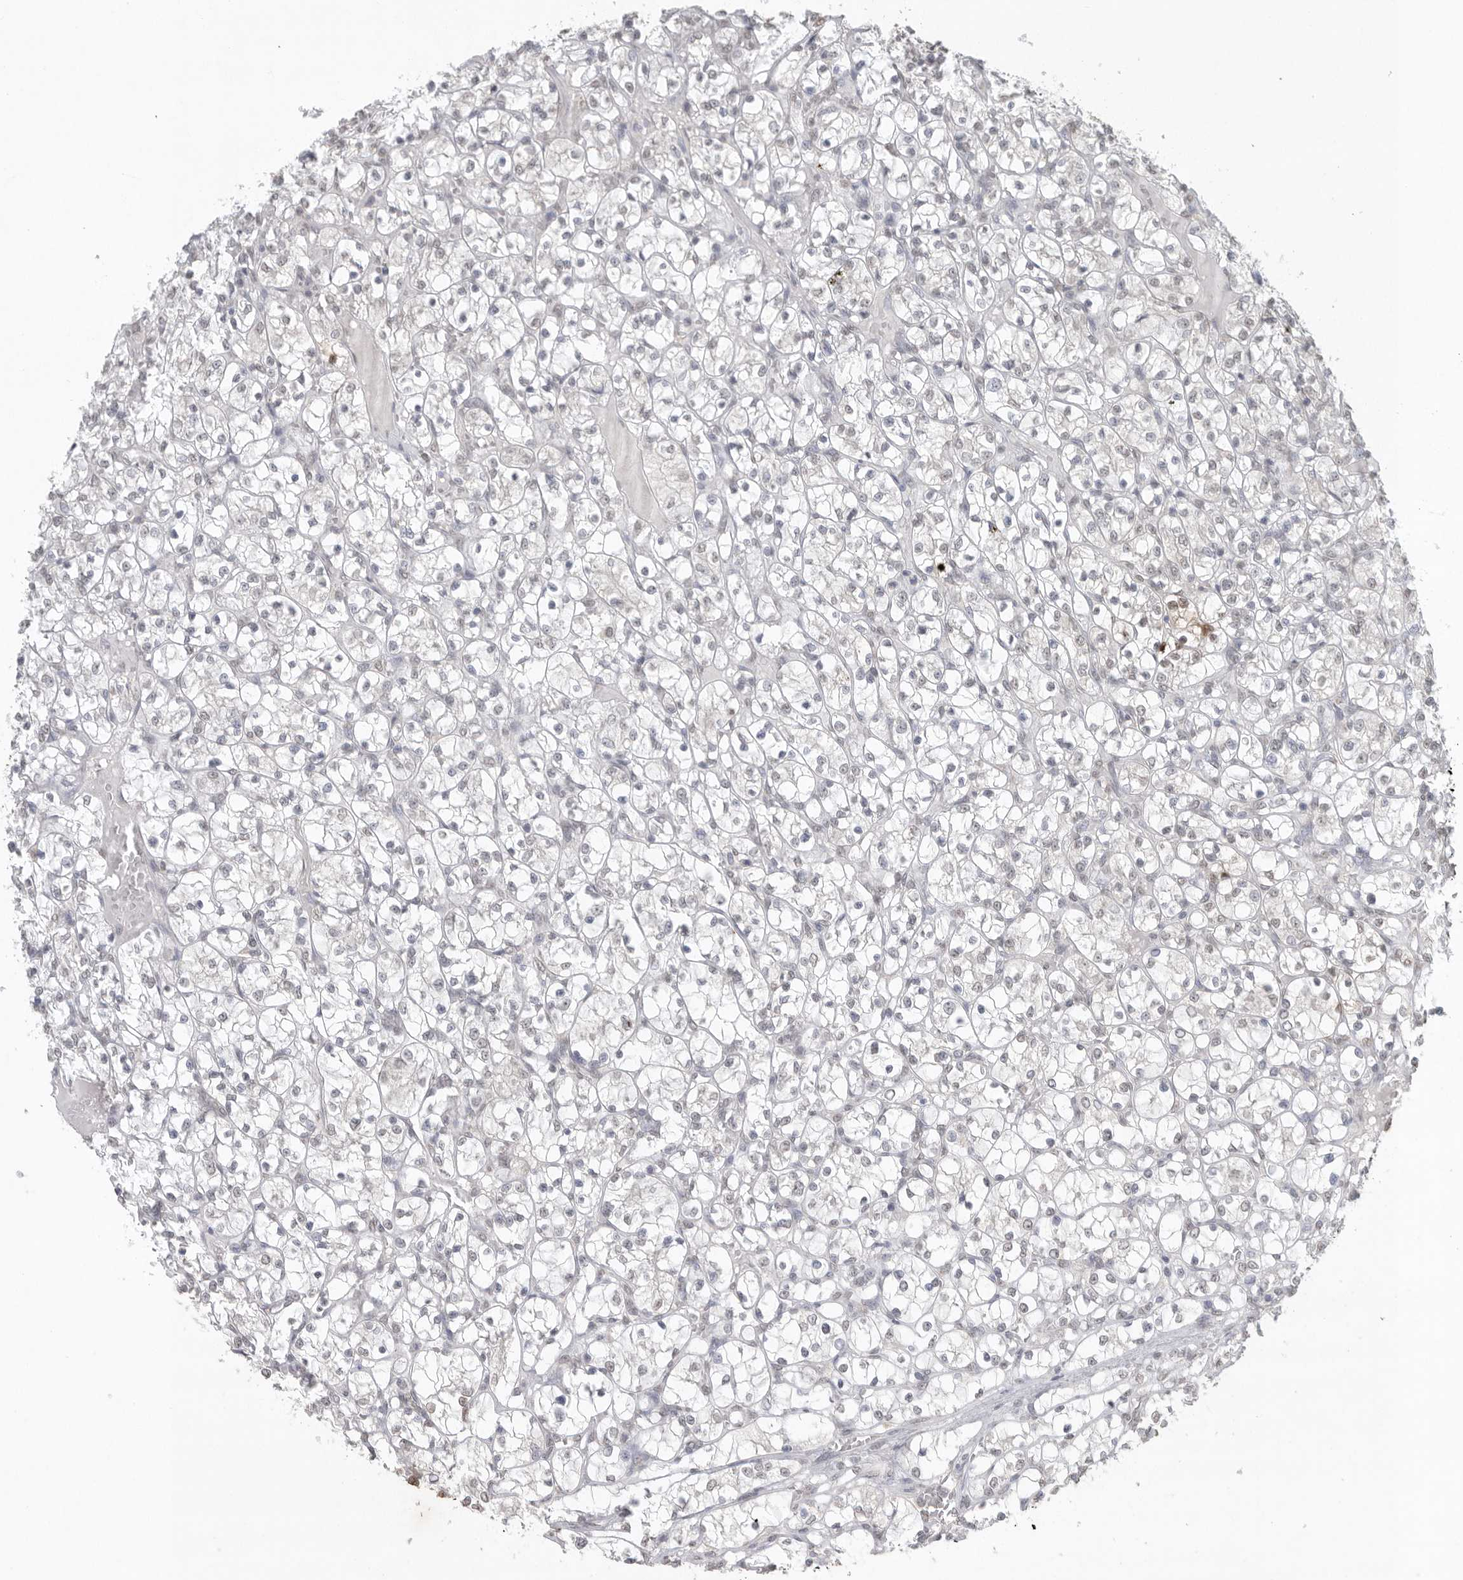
{"staining": {"intensity": "negative", "quantity": "none", "location": "none"}, "tissue": "renal cancer", "cell_type": "Tumor cells", "image_type": "cancer", "snomed": [{"axis": "morphology", "description": "Adenocarcinoma, NOS"}, {"axis": "topography", "description": "Kidney"}], "caption": "This is a image of immunohistochemistry (IHC) staining of renal cancer, which shows no positivity in tumor cells. The staining is performed using DAB brown chromogen with nuclei counter-stained in using hematoxylin.", "gene": "KLK5", "patient": {"sex": "female", "age": 69}}